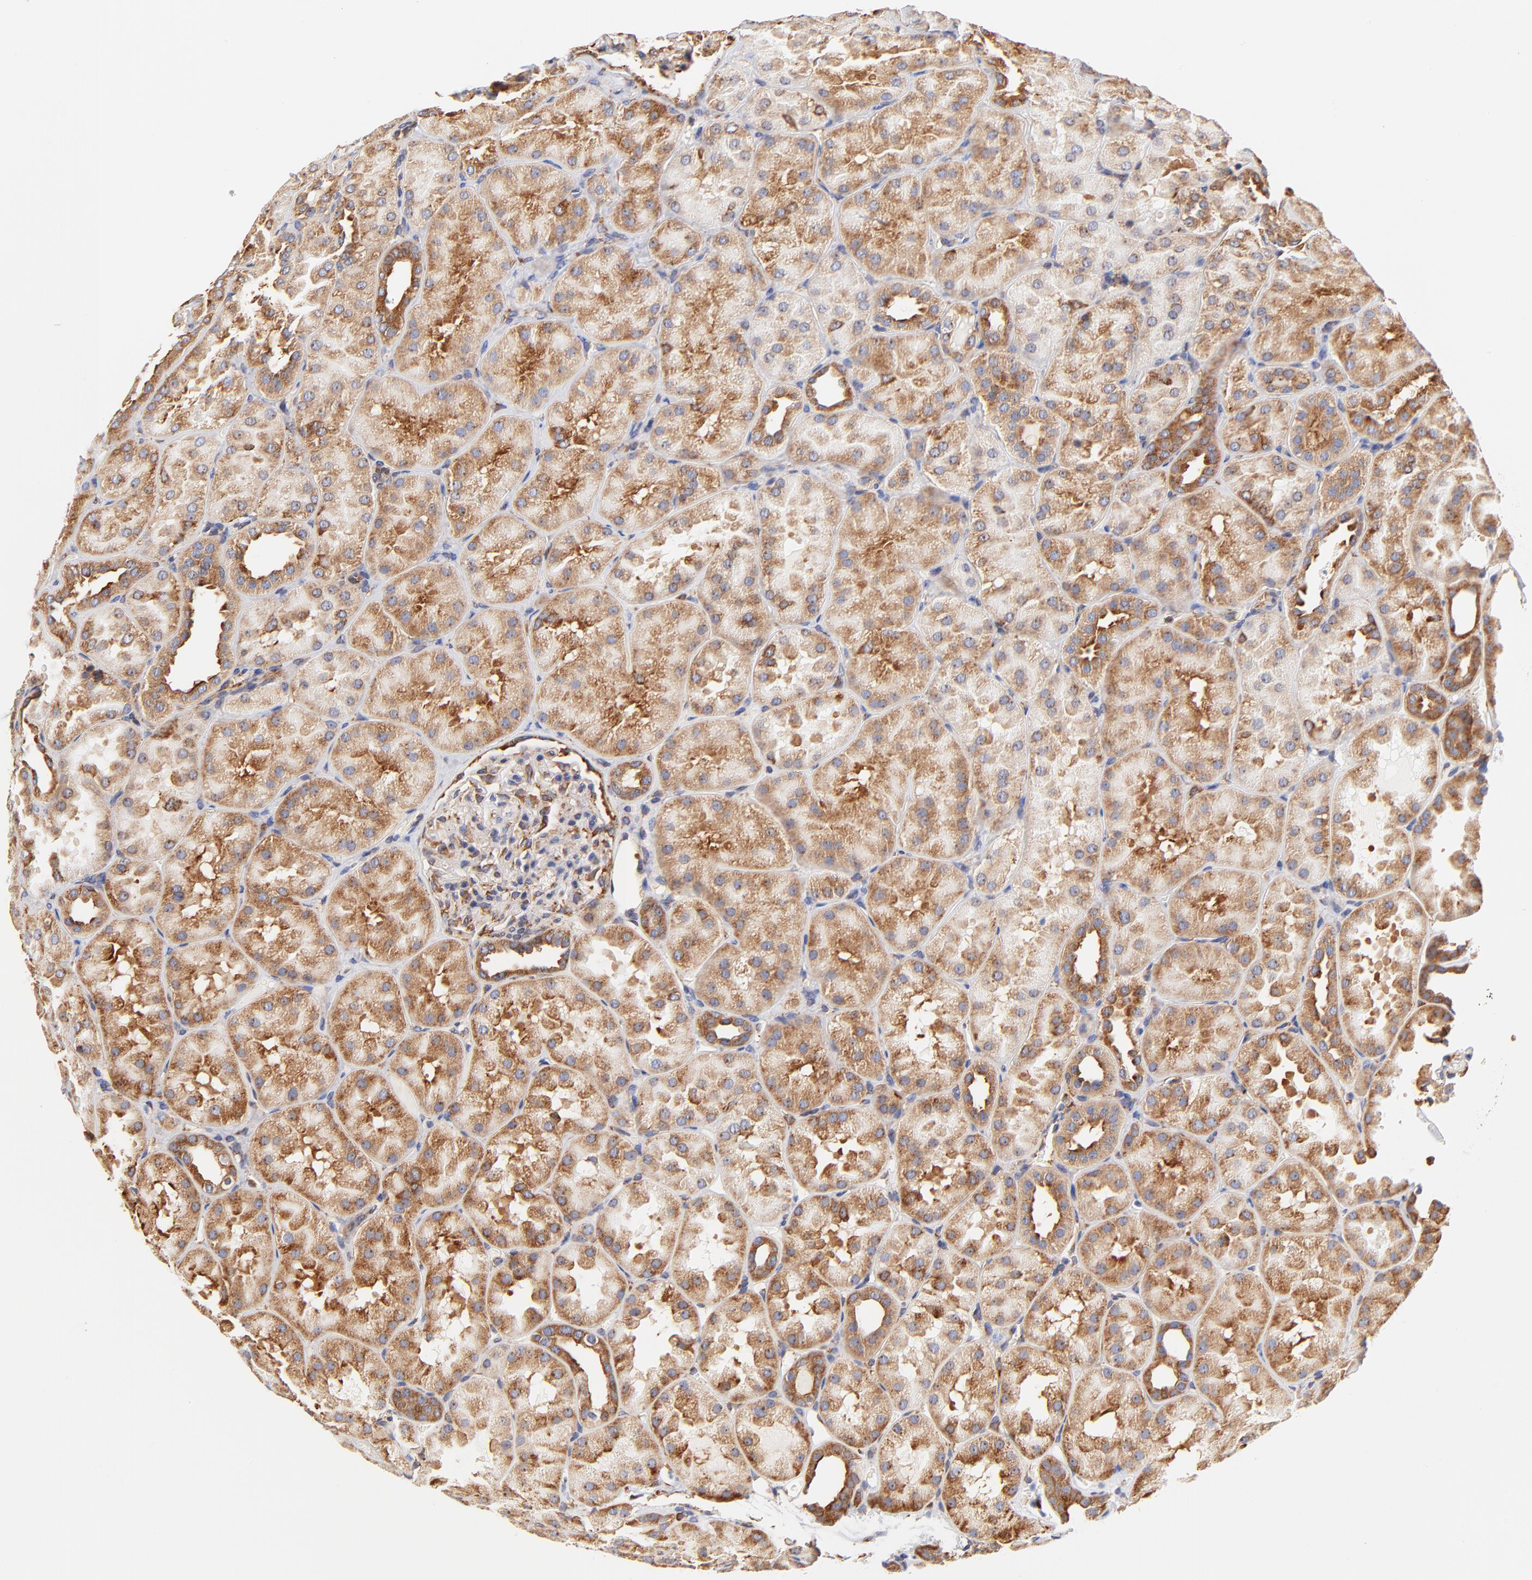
{"staining": {"intensity": "moderate", "quantity": "<25%", "location": "cytoplasmic/membranous"}, "tissue": "kidney", "cell_type": "Cells in glomeruli", "image_type": "normal", "snomed": [{"axis": "morphology", "description": "Normal tissue, NOS"}, {"axis": "topography", "description": "Kidney"}], "caption": "The image displays immunohistochemical staining of unremarkable kidney. There is moderate cytoplasmic/membranous expression is identified in about <25% of cells in glomeruli. Nuclei are stained in blue.", "gene": "RPL27", "patient": {"sex": "male", "age": 28}}